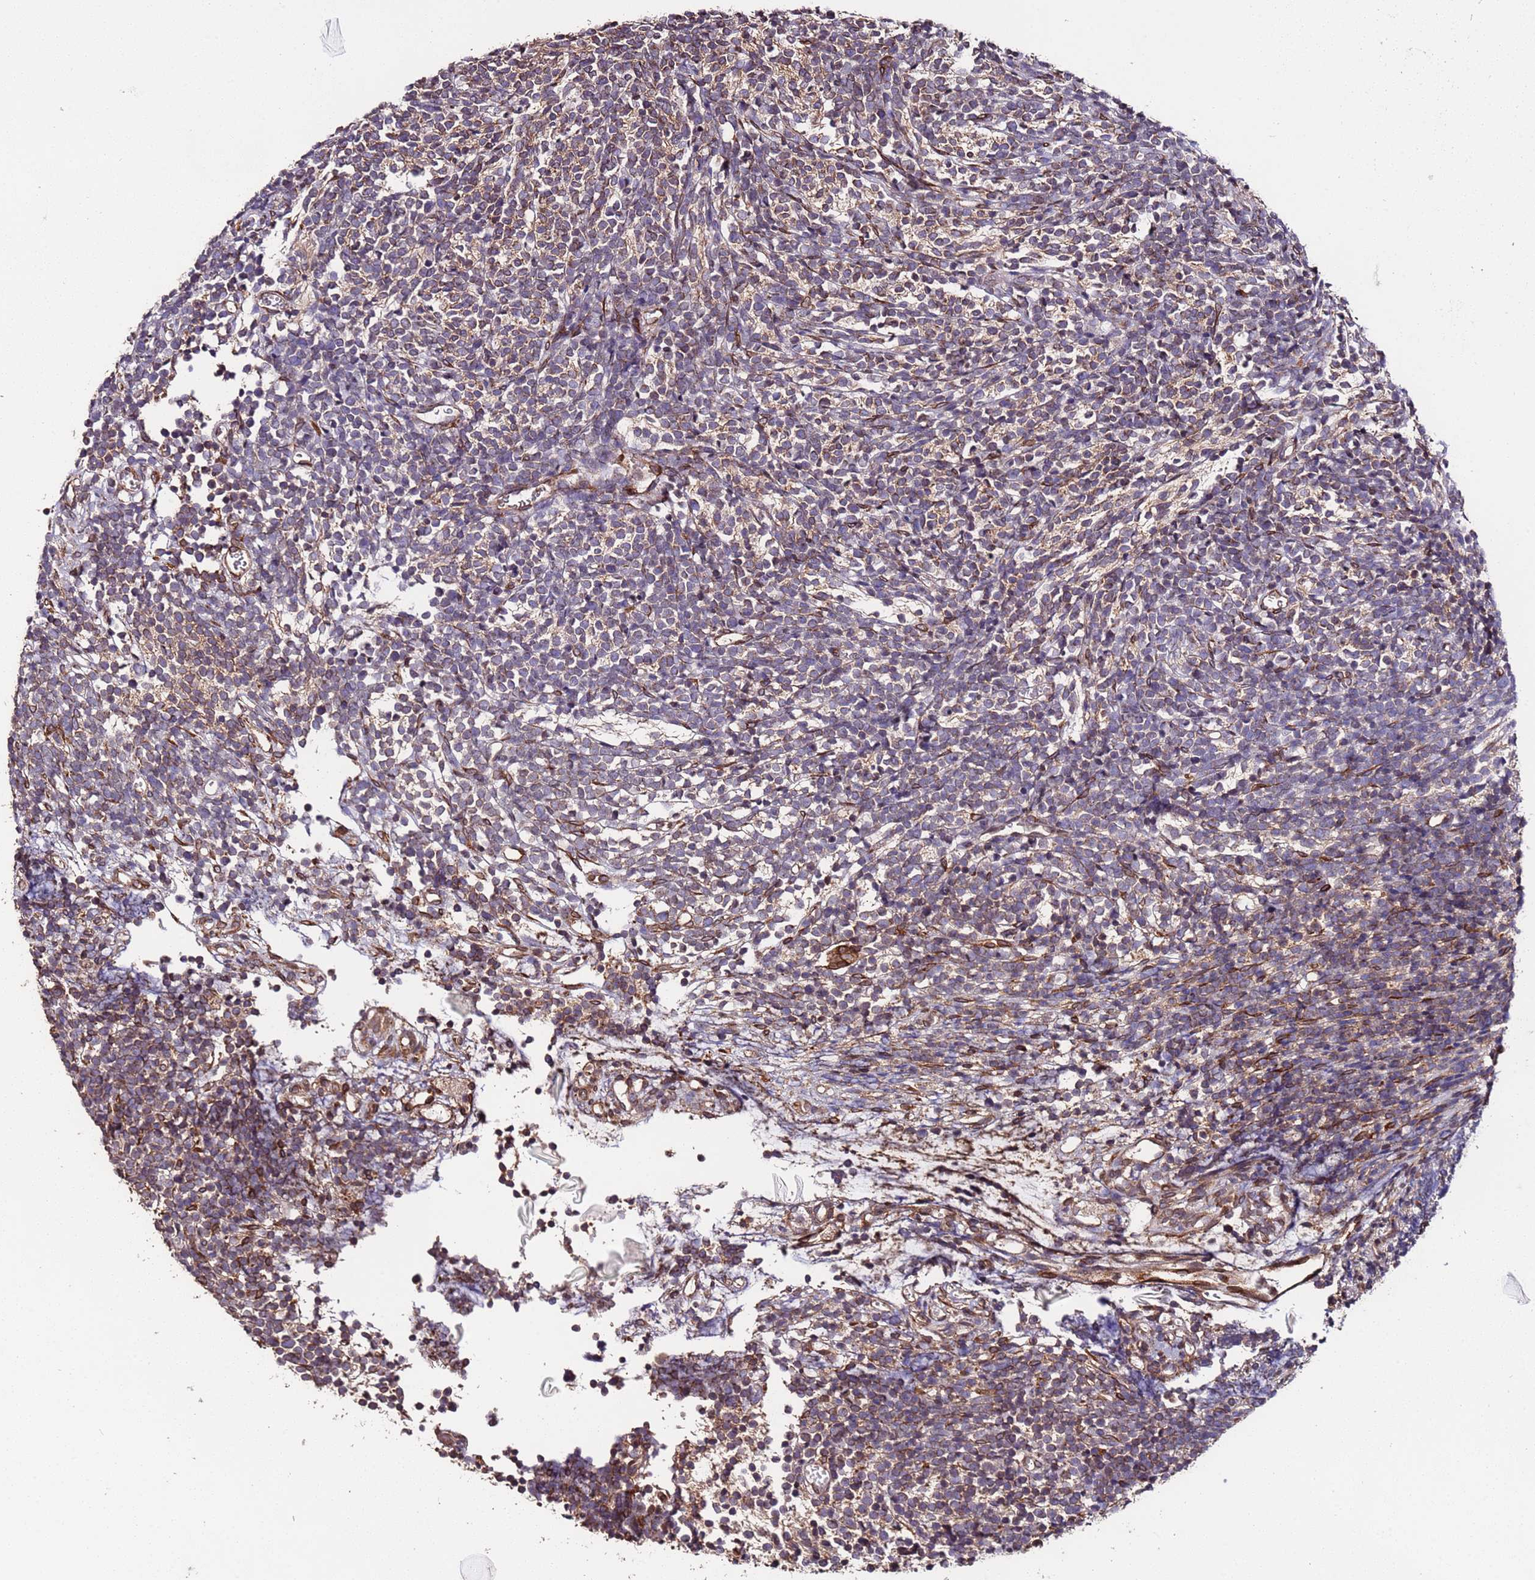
{"staining": {"intensity": "weak", "quantity": "<25%", "location": "cytoplasmic/membranous"}, "tissue": "glioma", "cell_type": "Tumor cells", "image_type": "cancer", "snomed": [{"axis": "morphology", "description": "Glioma, malignant, Low grade"}, {"axis": "topography", "description": "Brain"}], "caption": "The immunohistochemistry micrograph has no significant expression in tumor cells of malignant glioma (low-grade) tissue. (DAB immunohistochemistry (IHC) with hematoxylin counter stain).", "gene": "SLC41A3", "patient": {"sex": "female", "age": 1}}